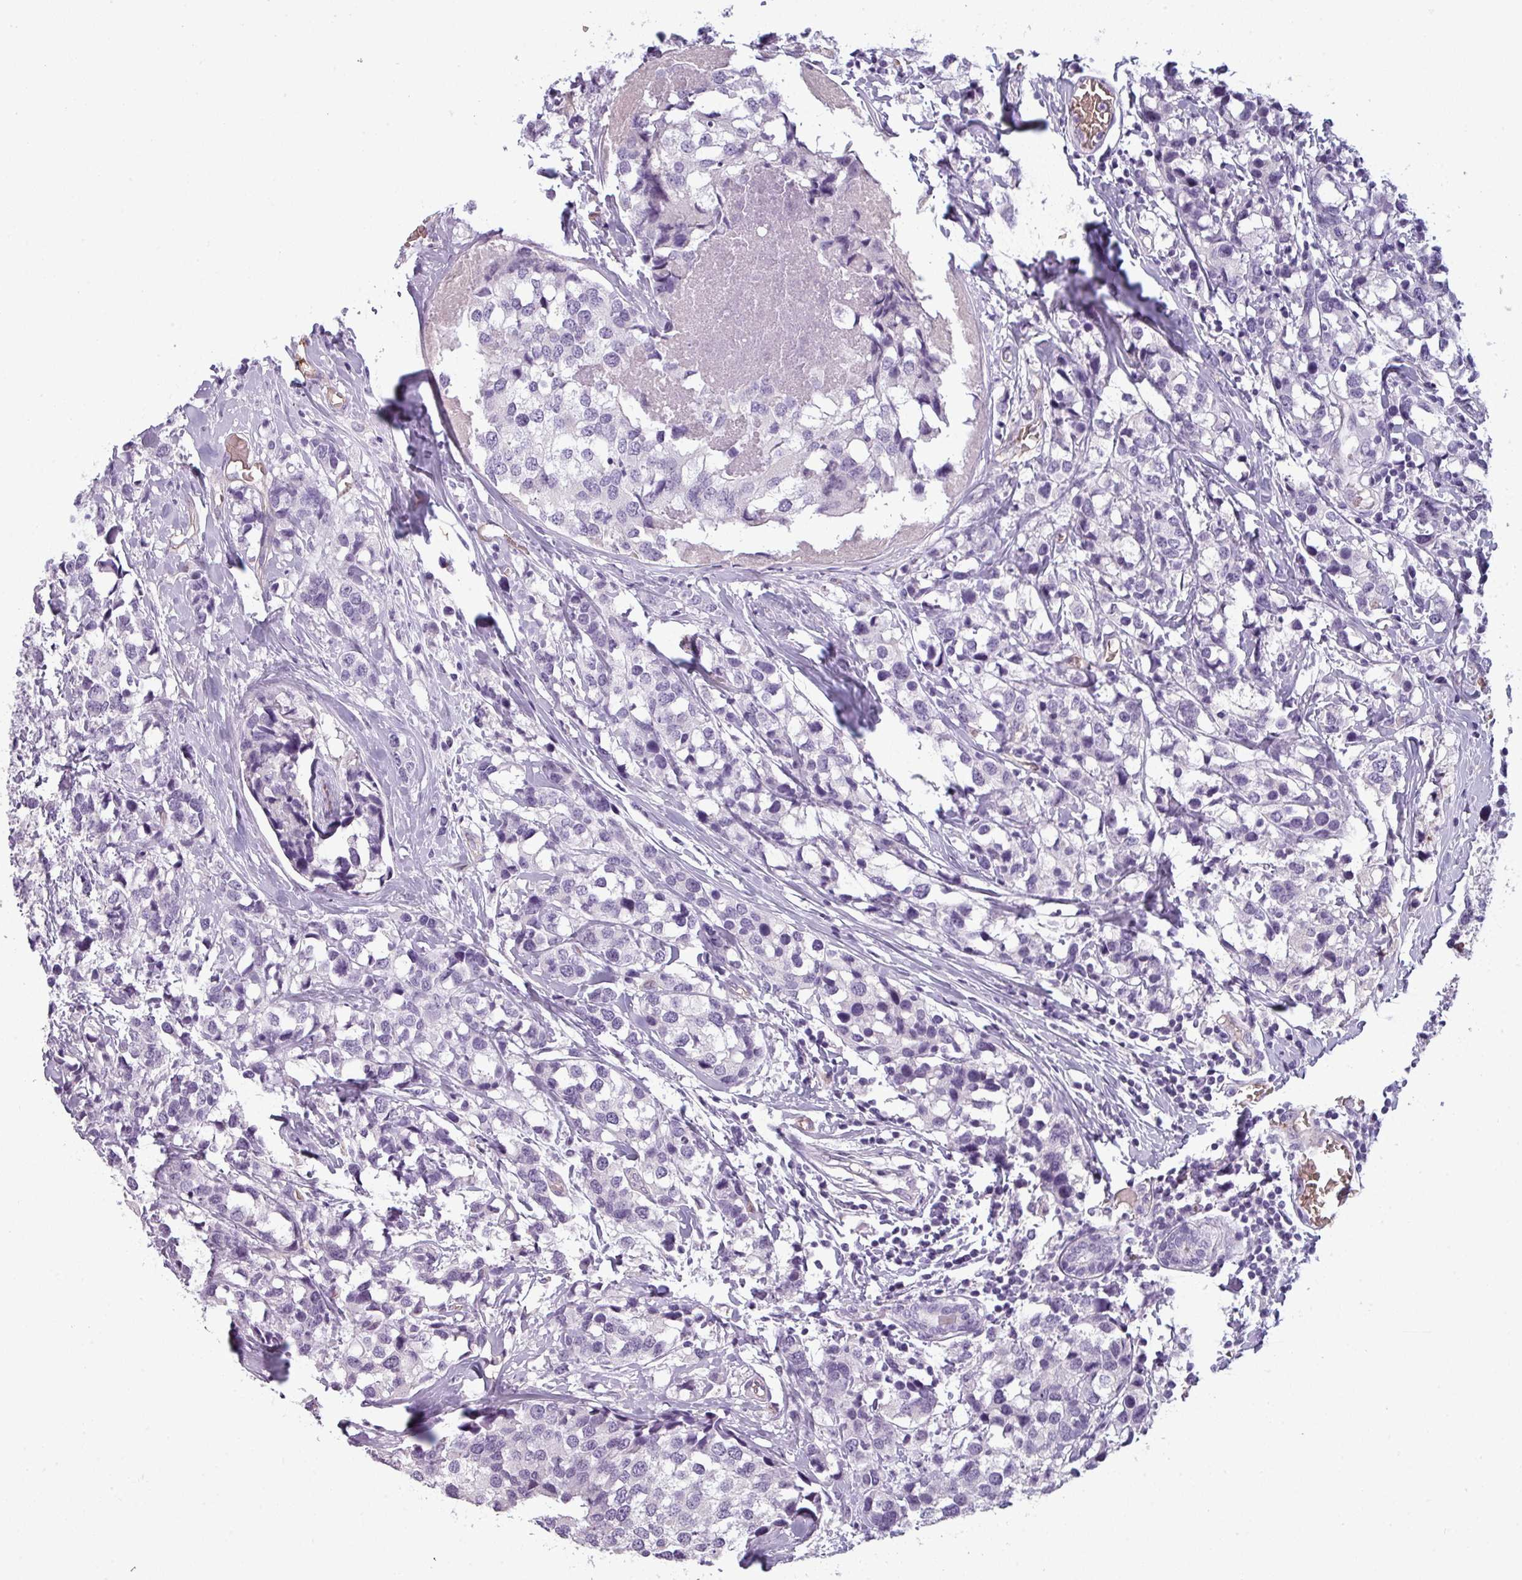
{"staining": {"intensity": "negative", "quantity": "none", "location": "none"}, "tissue": "breast cancer", "cell_type": "Tumor cells", "image_type": "cancer", "snomed": [{"axis": "morphology", "description": "Lobular carcinoma"}, {"axis": "topography", "description": "Breast"}], "caption": "Tumor cells are negative for protein expression in human breast cancer (lobular carcinoma).", "gene": "AREL1", "patient": {"sex": "female", "age": 59}}